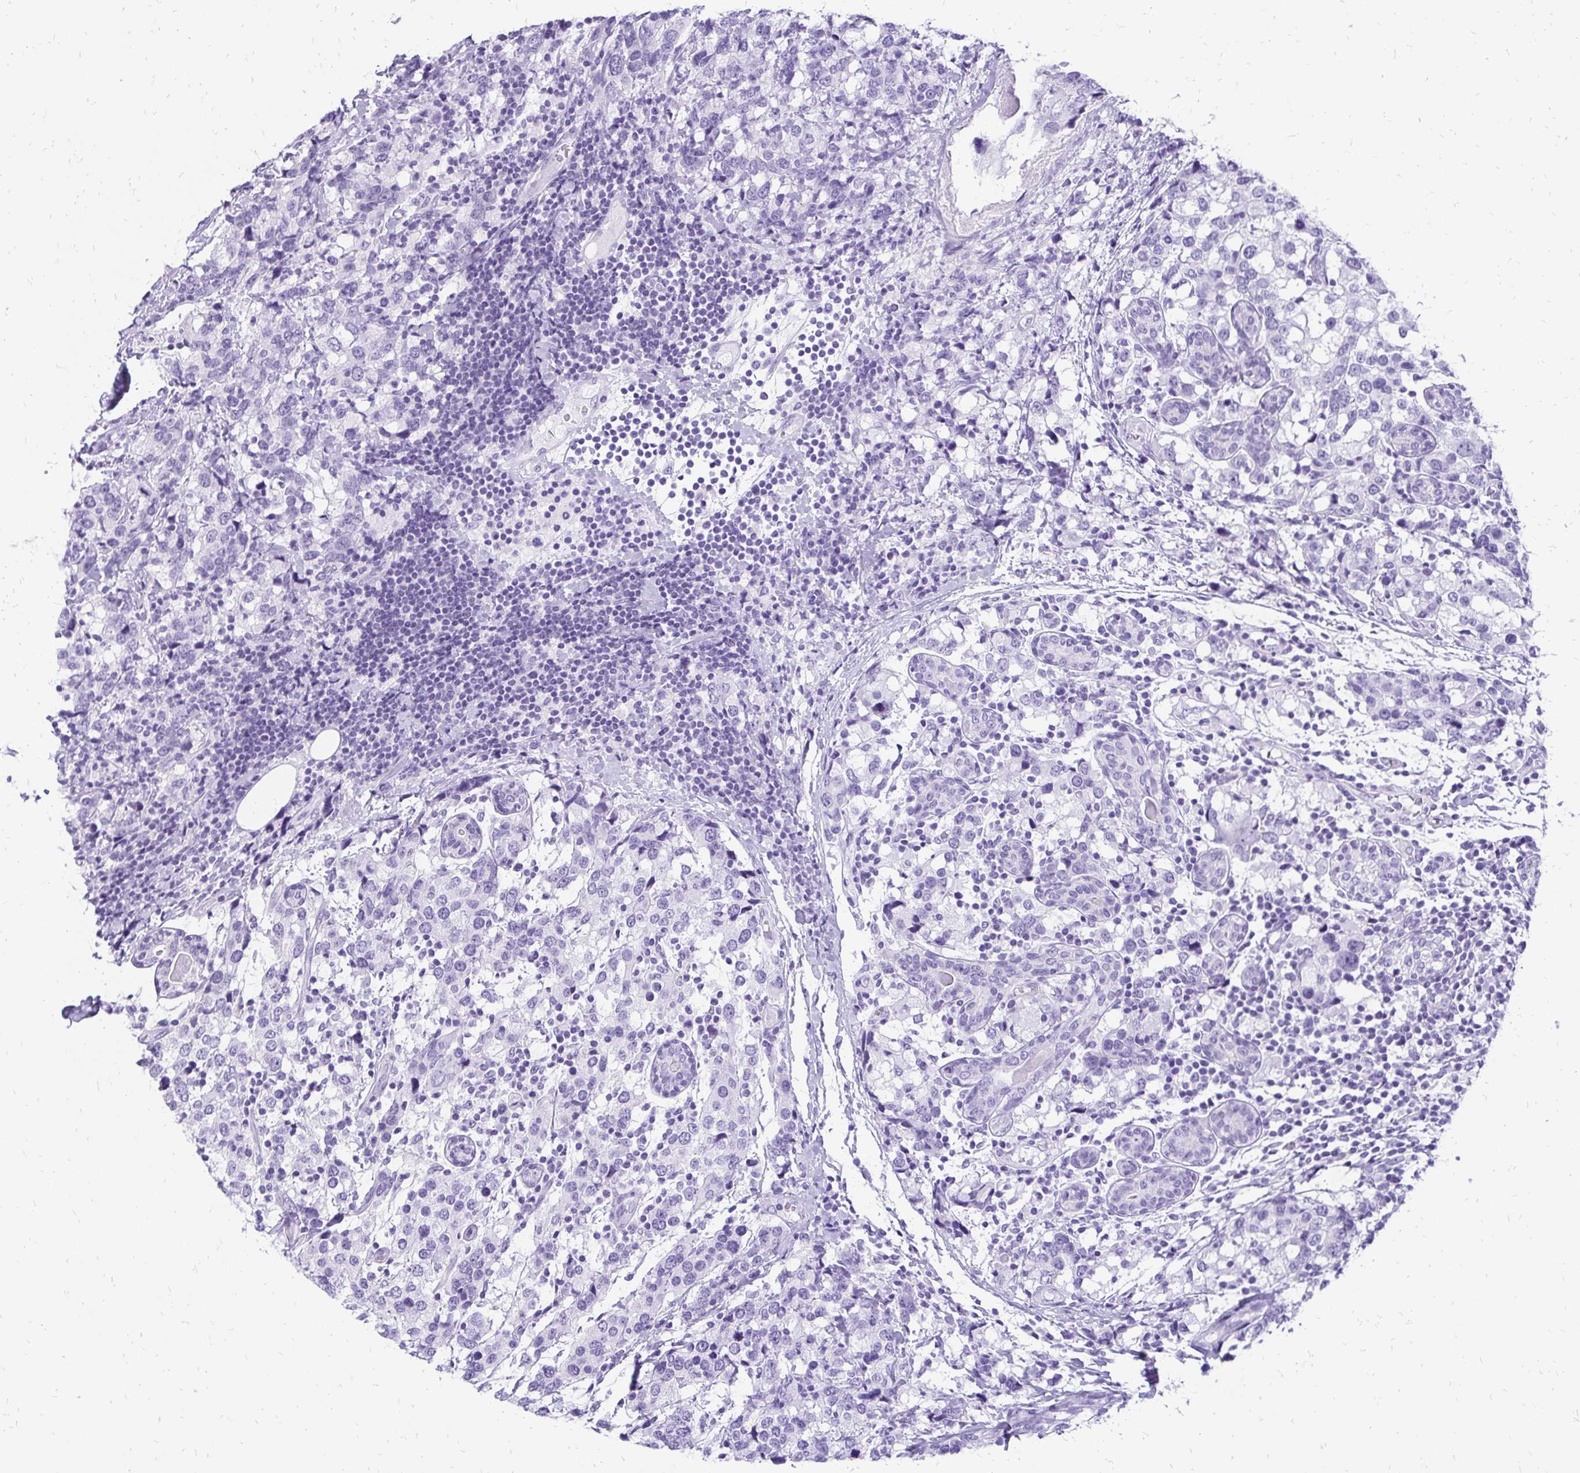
{"staining": {"intensity": "negative", "quantity": "none", "location": "none"}, "tissue": "breast cancer", "cell_type": "Tumor cells", "image_type": "cancer", "snomed": [{"axis": "morphology", "description": "Lobular carcinoma"}, {"axis": "topography", "description": "Breast"}], "caption": "DAB immunohistochemical staining of breast cancer shows no significant positivity in tumor cells. The staining is performed using DAB (3,3'-diaminobenzidine) brown chromogen with nuclei counter-stained in using hematoxylin.", "gene": "SLC32A1", "patient": {"sex": "female", "age": 59}}